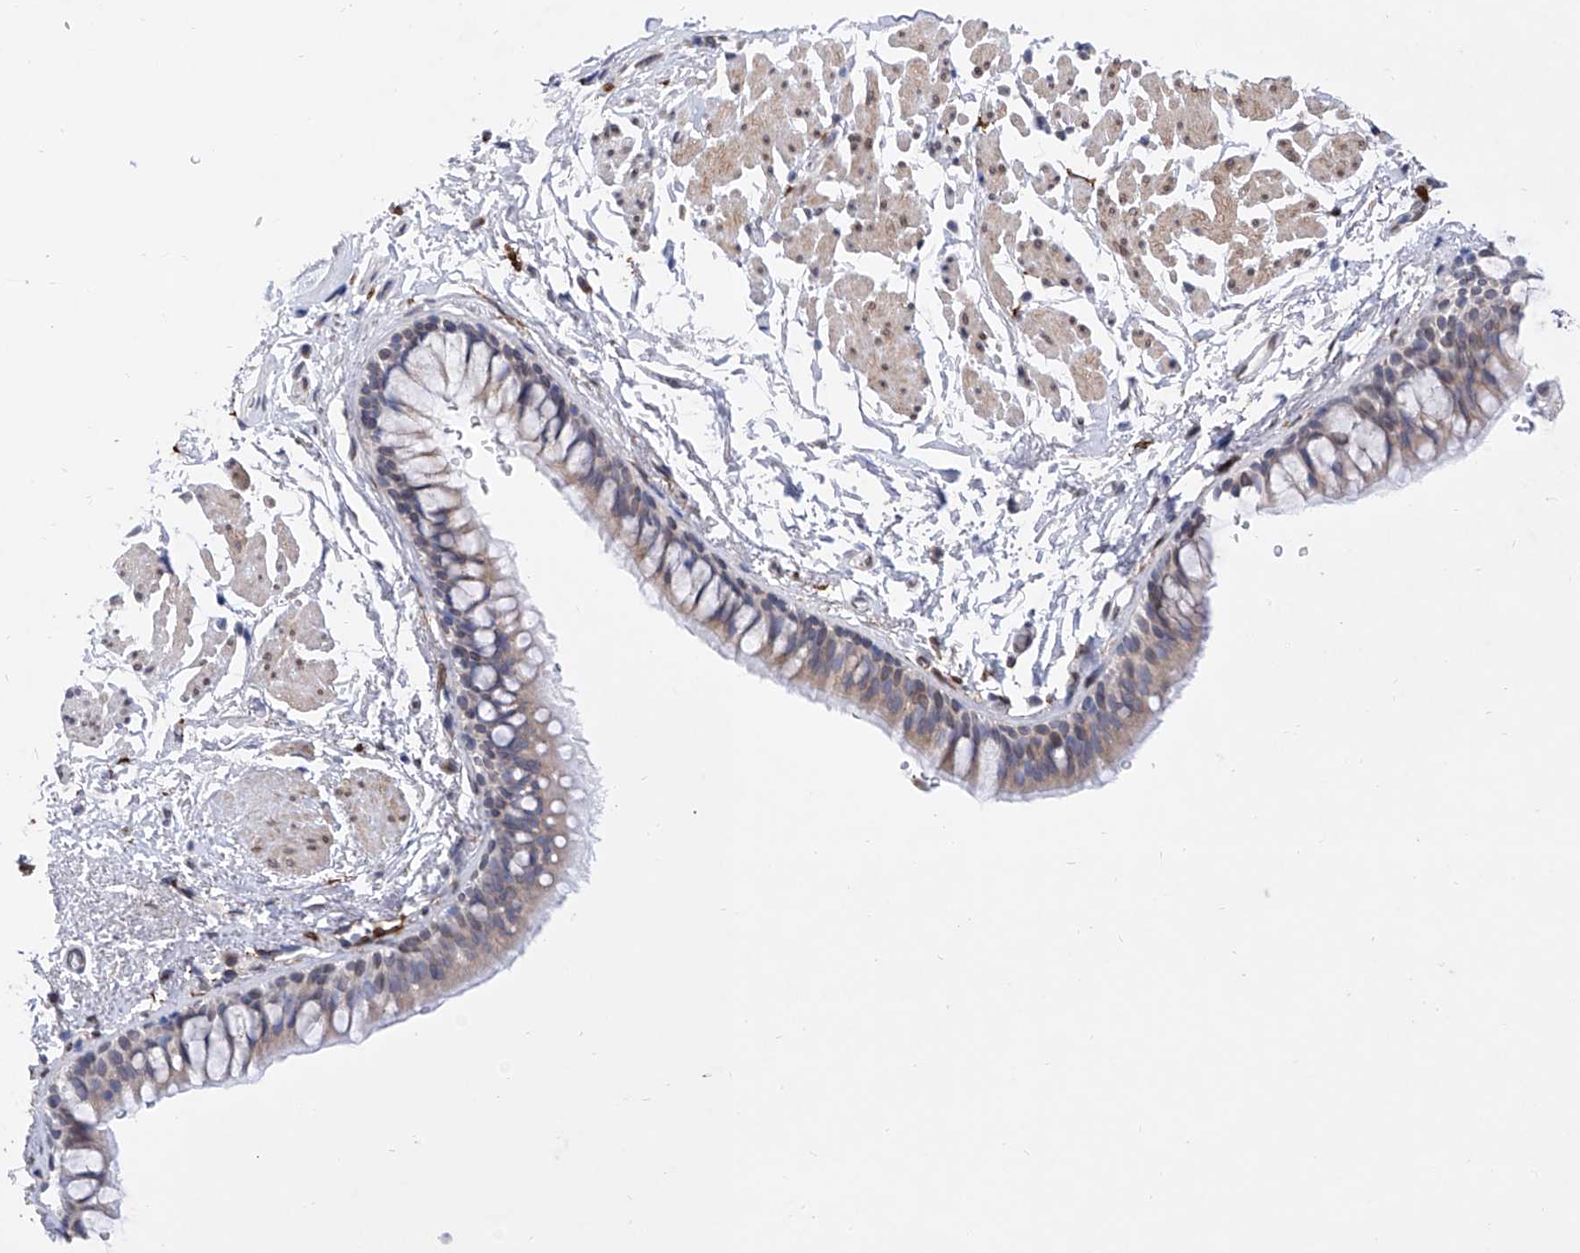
{"staining": {"intensity": "negative", "quantity": "none", "location": "none"}, "tissue": "bronchus", "cell_type": "Respiratory epithelial cells", "image_type": "normal", "snomed": [{"axis": "morphology", "description": "Normal tissue, NOS"}, {"axis": "topography", "description": "Cartilage tissue"}, {"axis": "topography", "description": "Bronchus"}], "caption": "The IHC photomicrograph has no significant expression in respiratory epithelial cells of bronchus.", "gene": "LCLAT1", "patient": {"sex": "female", "age": 73}}